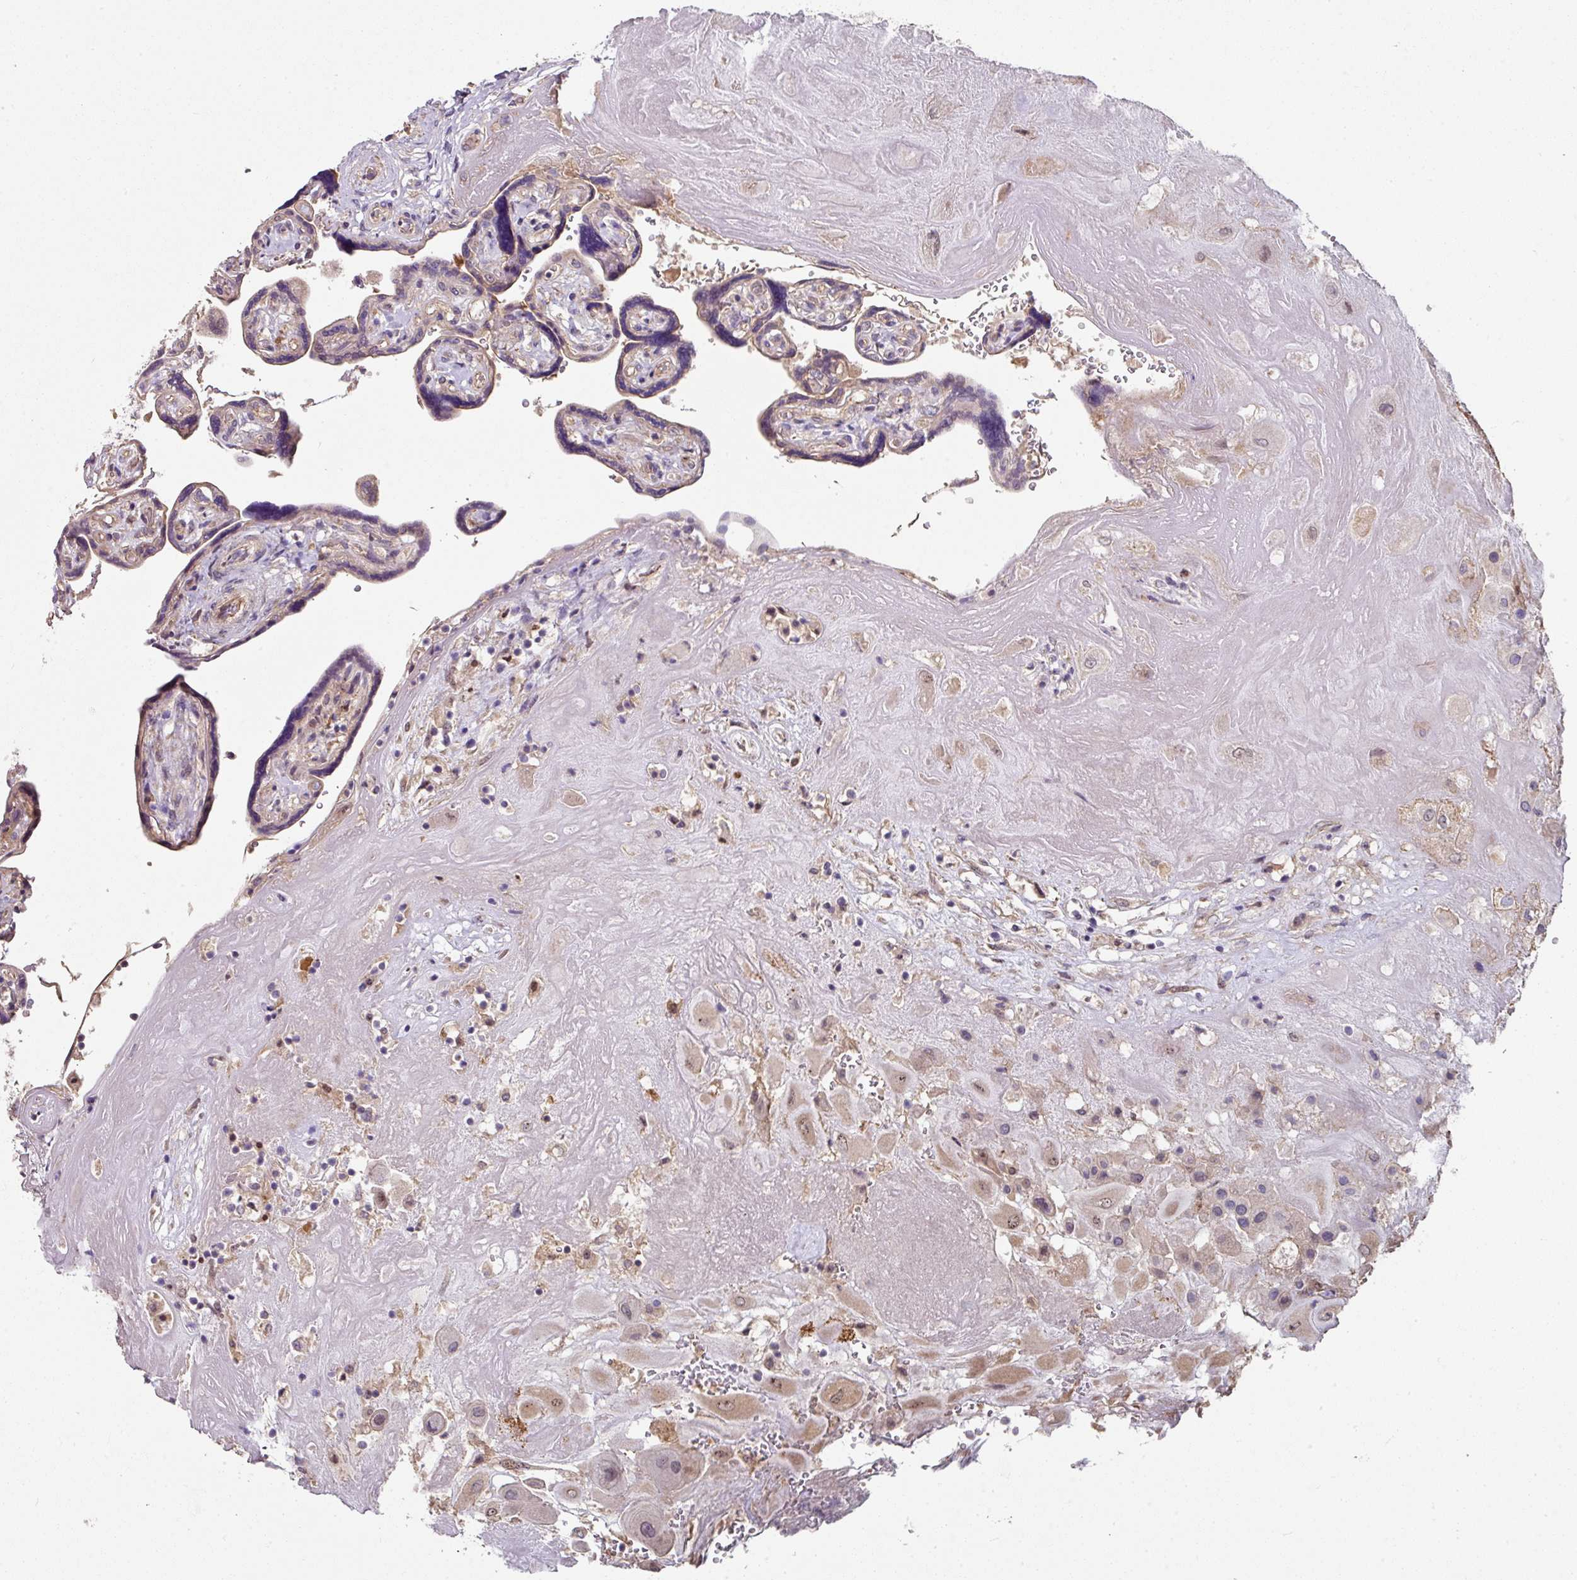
{"staining": {"intensity": "weak", "quantity": ">75%", "location": "cytoplasmic/membranous"}, "tissue": "placenta", "cell_type": "Decidual cells", "image_type": "normal", "snomed": [{"axis": "morphology", "description": "Normal tissue, NOS"}, {"axis": "topography", "description": "Placenta"}], "caption": "DAB immunohistochemical staining of normal placenta exhibits weak cytoplasmic/membranous protein staining in about >75% of decidual cells.", "gene": "C4orf48", "patient": {"sex": "female", "age": 32}}